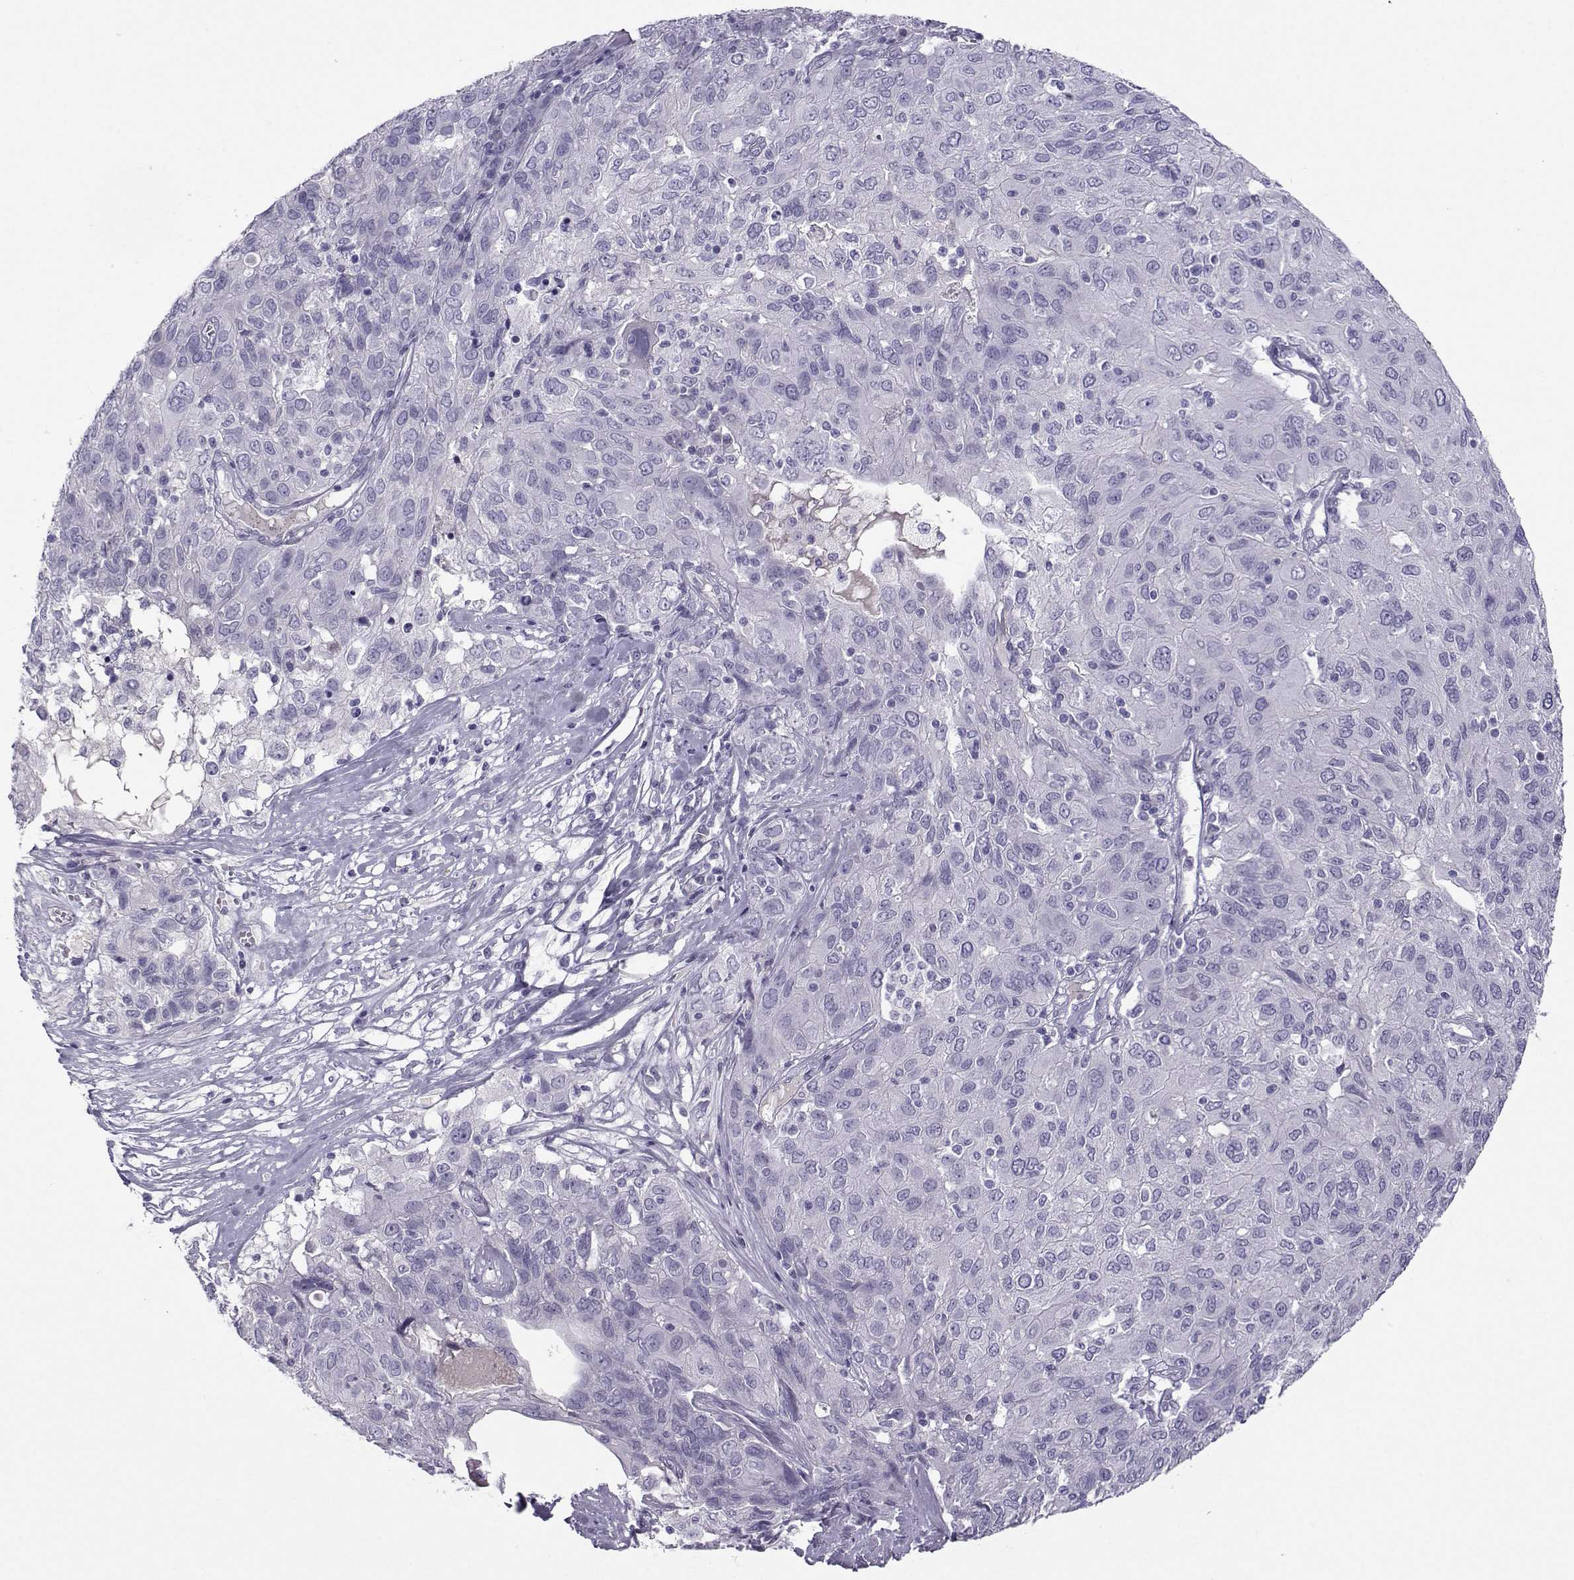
{"staining": {"intensity": "negative", "quantity": "none", "location": "none"}, "tissue": "ovarian cancer", "cell_type": "Tumor cells", "image_type": "cancer", "snomed": [{"axis": "morphology", "description": "Carcinoma, endometroid"}, {"axis": "topography", "description": "Ovary"}], "caption": "A high-resolution histopathology image shows immunohistochemistry (IHC) staining of ovarian cancer (endometroid carcinoma), which reveals no significant positivity in tumor cells.", "gene": "ARMC2", "patient": {"sex": "female", "age": 50}}